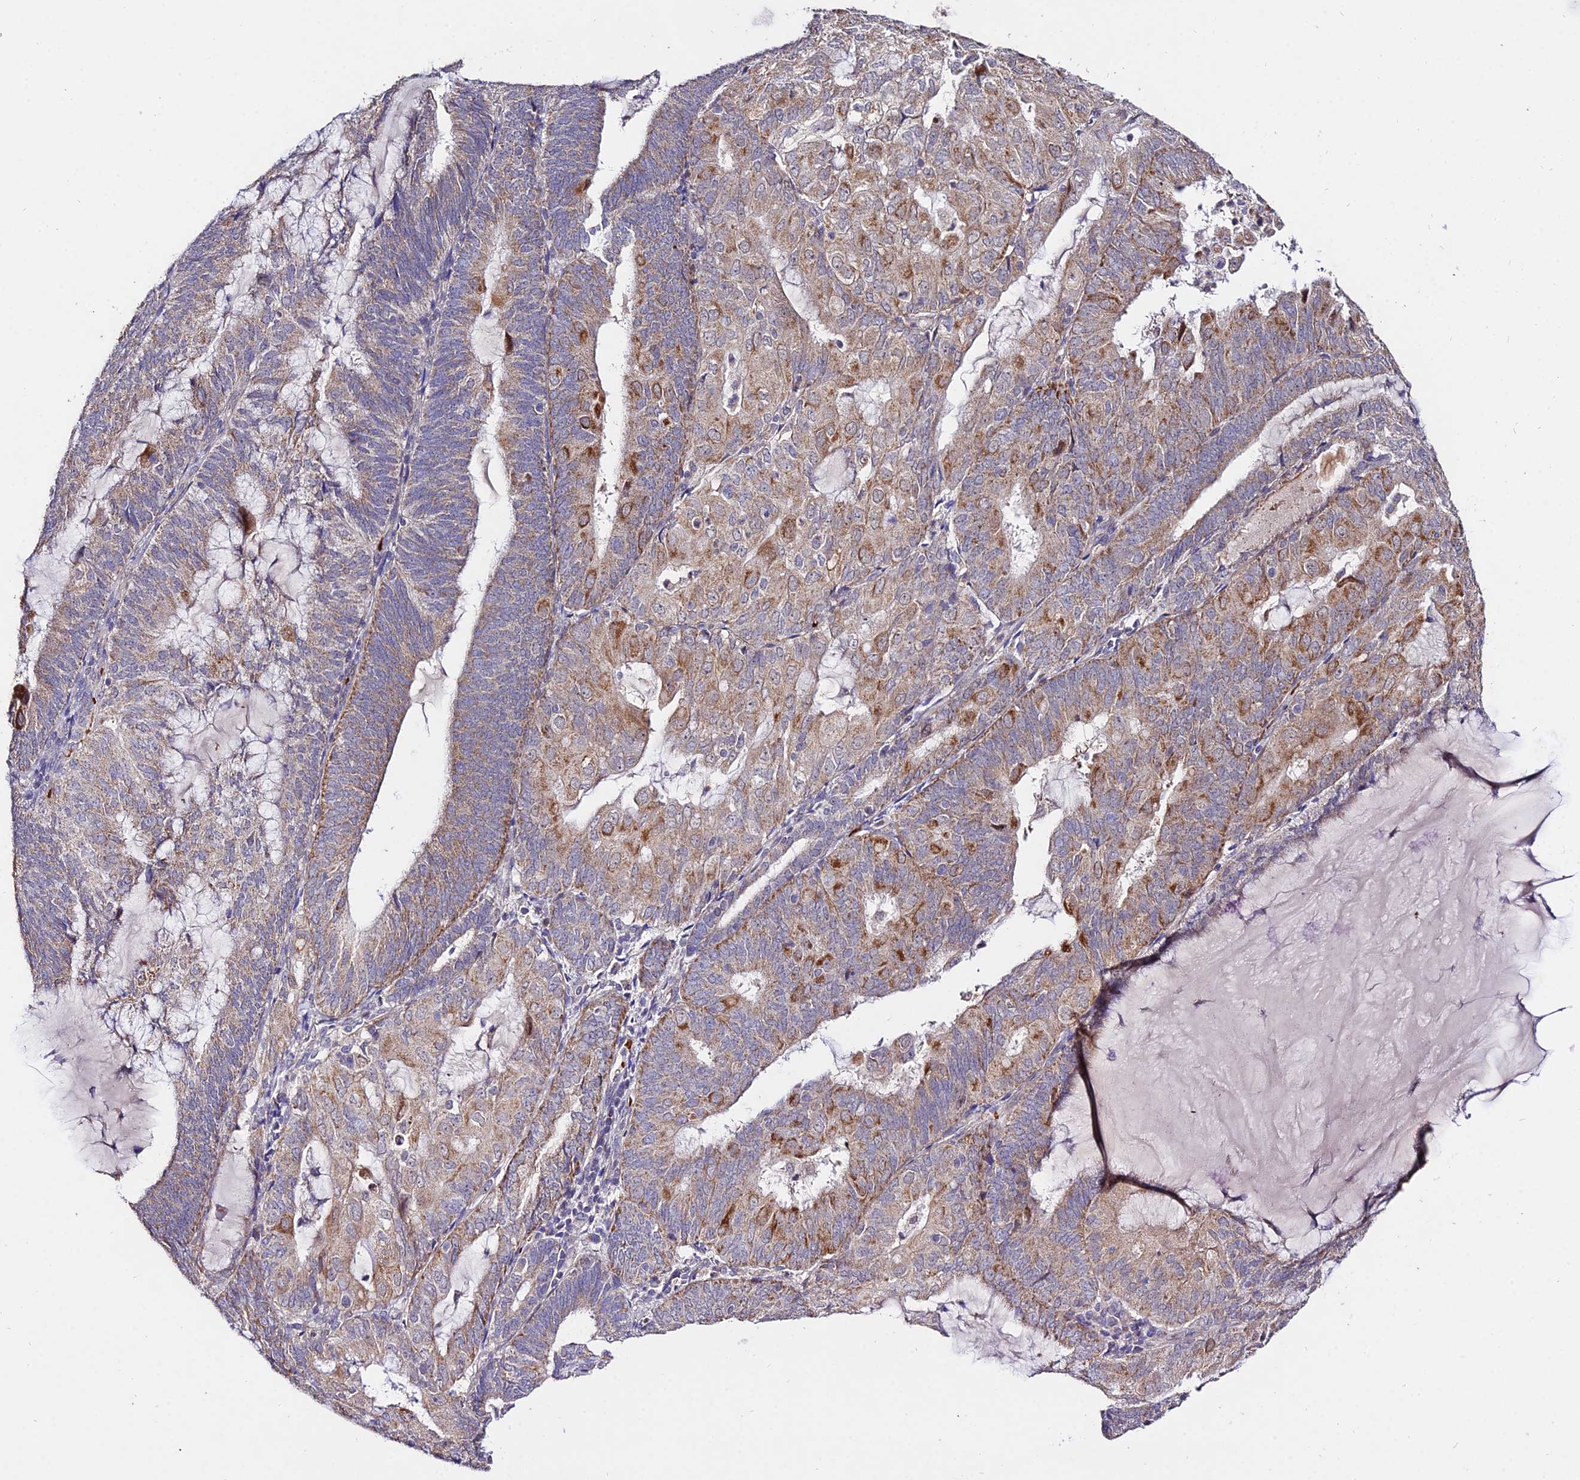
{"staining": {"intensity": "moderate", "quantity": "25%-75%", "location": "cytoplasmic/membranous"}, "tissue": "endometrial cancer", "cell_type": "Tumor cells", "image_type": "cancer", "snomed": [{"axis": "morphology", "description": "Adenocarcinoma, NOS"}, {"axis": "topography", "description": "Endometrium"}], "caption": "Protein positivity by immunohistochemistry (IHC) displays moderate cytoplasmic/membranous staining in about 25%-75% of tumor cells in endometrial cancer.", "gene": "WDR5B", "patient": {"sex": "female", "age": 81}}